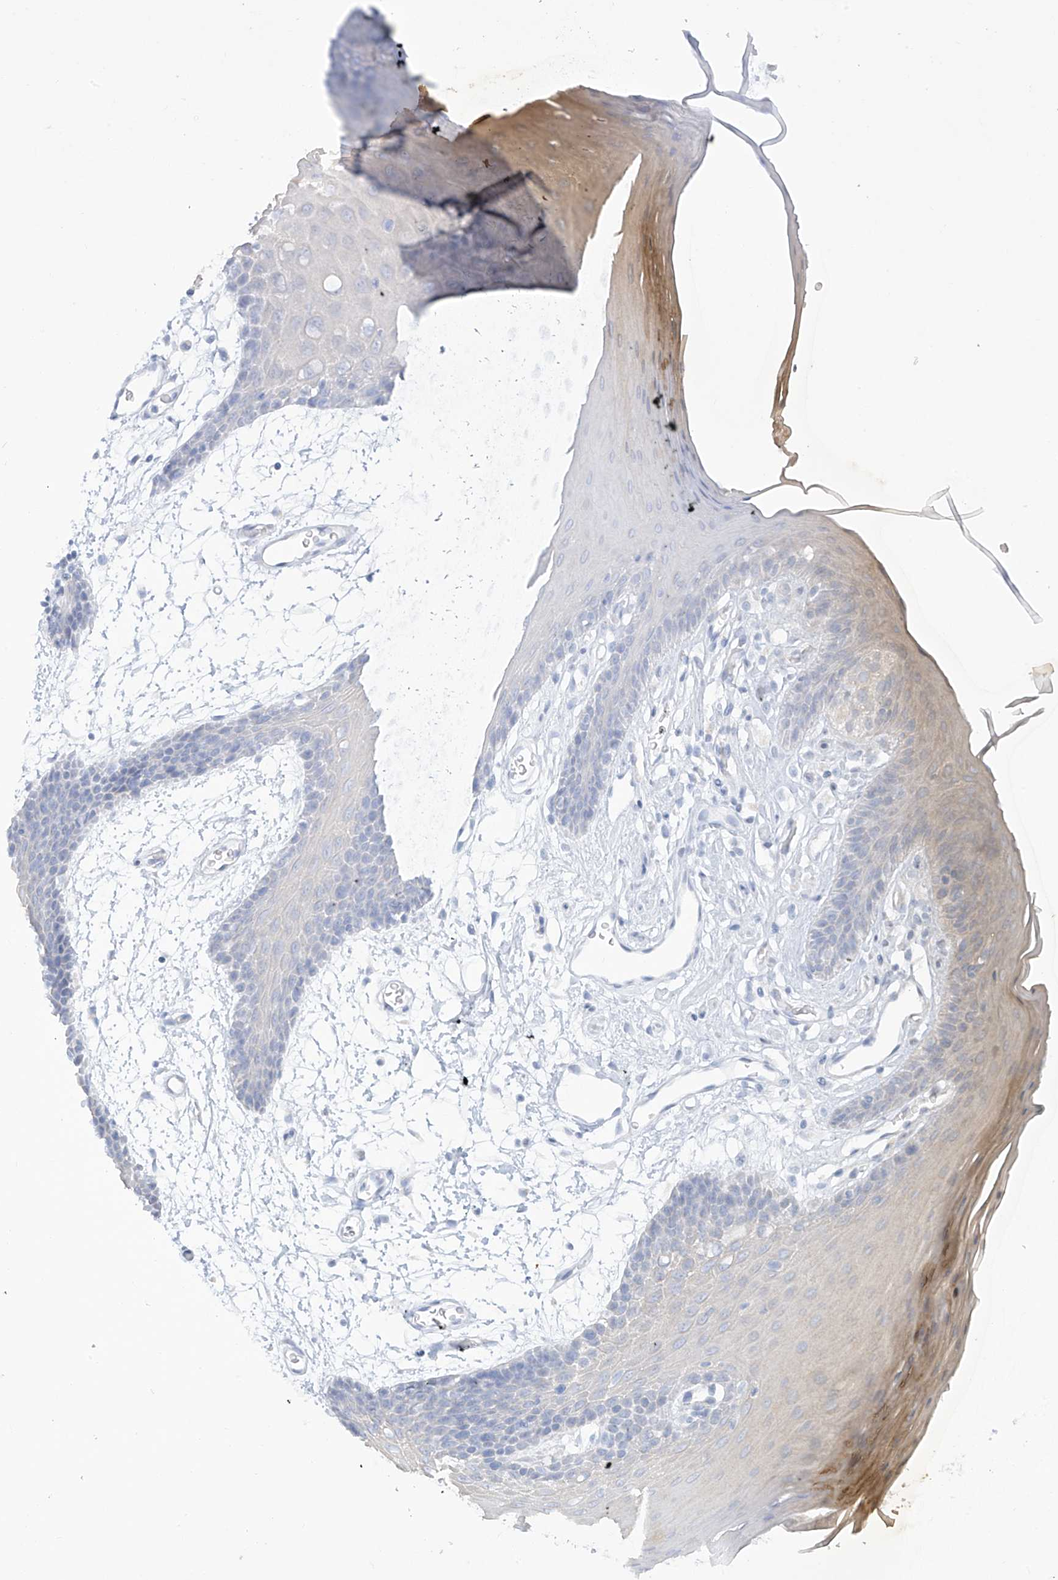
{"staining": {"intensity": "weak", "quantity": "<25%", "location": "cytoplasmic/membranous"}, "tissue": "oral mucosa", "cell_type": "Squamous epithelial cells", "image_type": "normal", "snomed": [{"axis": "morphology", "description": "Normal tissue, NOS"}, {"axis": "topography", "description": "Skeletal muscle"}, {"axis": "topography", "description": "Oral tissue"}, {"axis": "topography", "description": "Salivary gland"}, {"axis": "topography", "description": "Peripheral nerve tissue"}], "caption": "This is a image of immunohistochemistry staining of benign oral mucosa, which shows no staining in squamous epithelial cells.", "gene": "VMP1", "patient": {"sex": "male", "age": 54}}